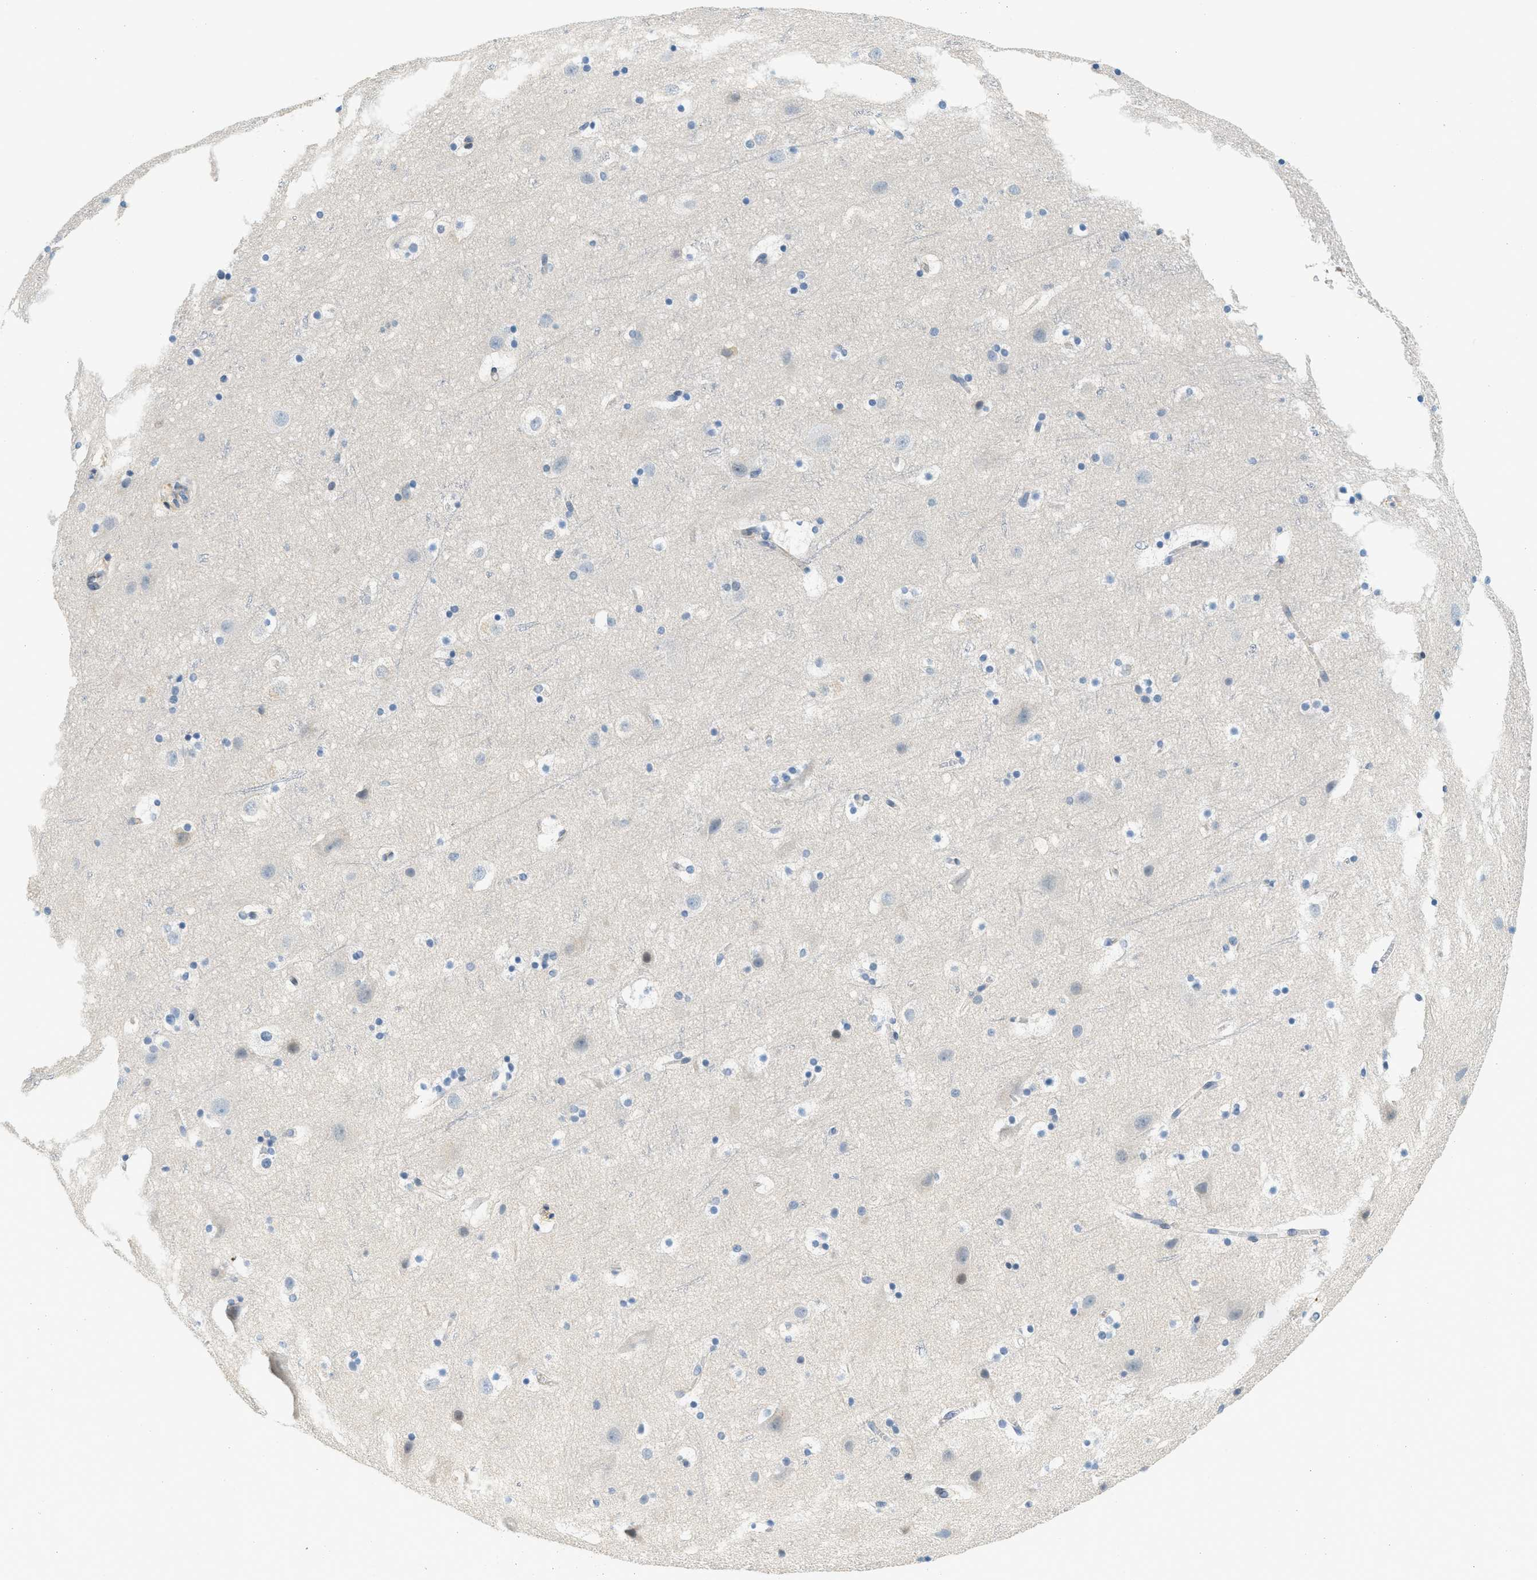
{"staining": {"intensity": "negative", "quantity": "none", "location": "none"}, "tissue": "cerebral cortex", "cell_type": "Endothelial cells", "image_type": "normal", "snomed": [{"axis": "morphology", "description": "Normal tissue, NOS"}, {"axis": "topography", "description": "Cerebral cortex"}], "caption": "Endothelial cells are negative for protein expression in normal human cerebral cortex.", "gene": "CYP4X1", "patient": {"sex": "male", "age": 45}}